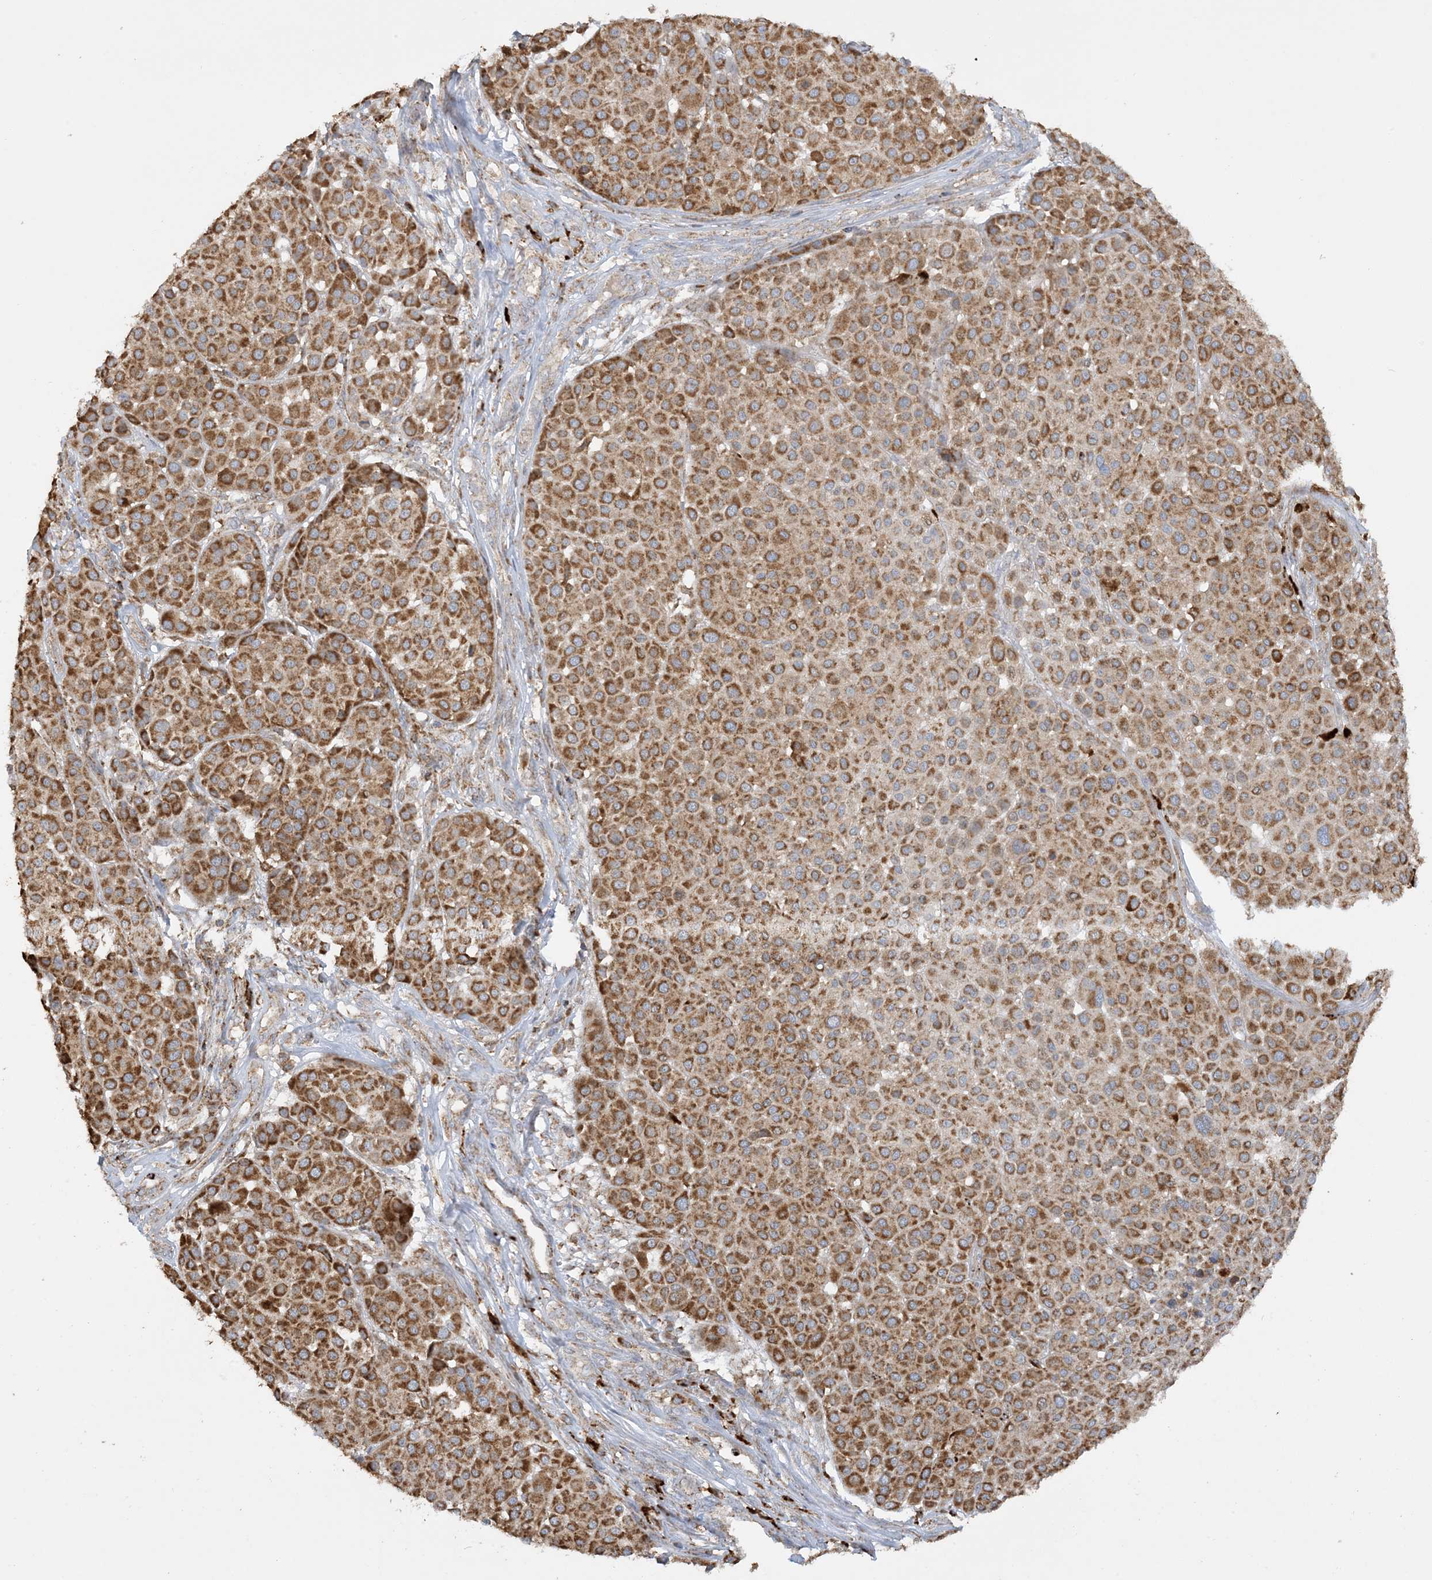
{"staining": {"intensity": "moderate", "quantity": ">75%", "location": "cytoplasmic/membranous"}, "tissue": "melanoma", "cell_type": "Tumor cells", "image_type": "cancer", "snomed": [{"axis": "morphology", "description": "Malignant melanoma, Metastatic site"}, {"axis": "topography", "description": "Soft tissue"}], "caption": "Protein expression by IHC exhibits moderate cytoplasmic/membranous positivity in about >75% of tumor cells in melanoma. (Brightfield microscopy of DAB IHC at high magnification).", "gene": "AGA", "patient": {"sex": "male", "age": 41}}